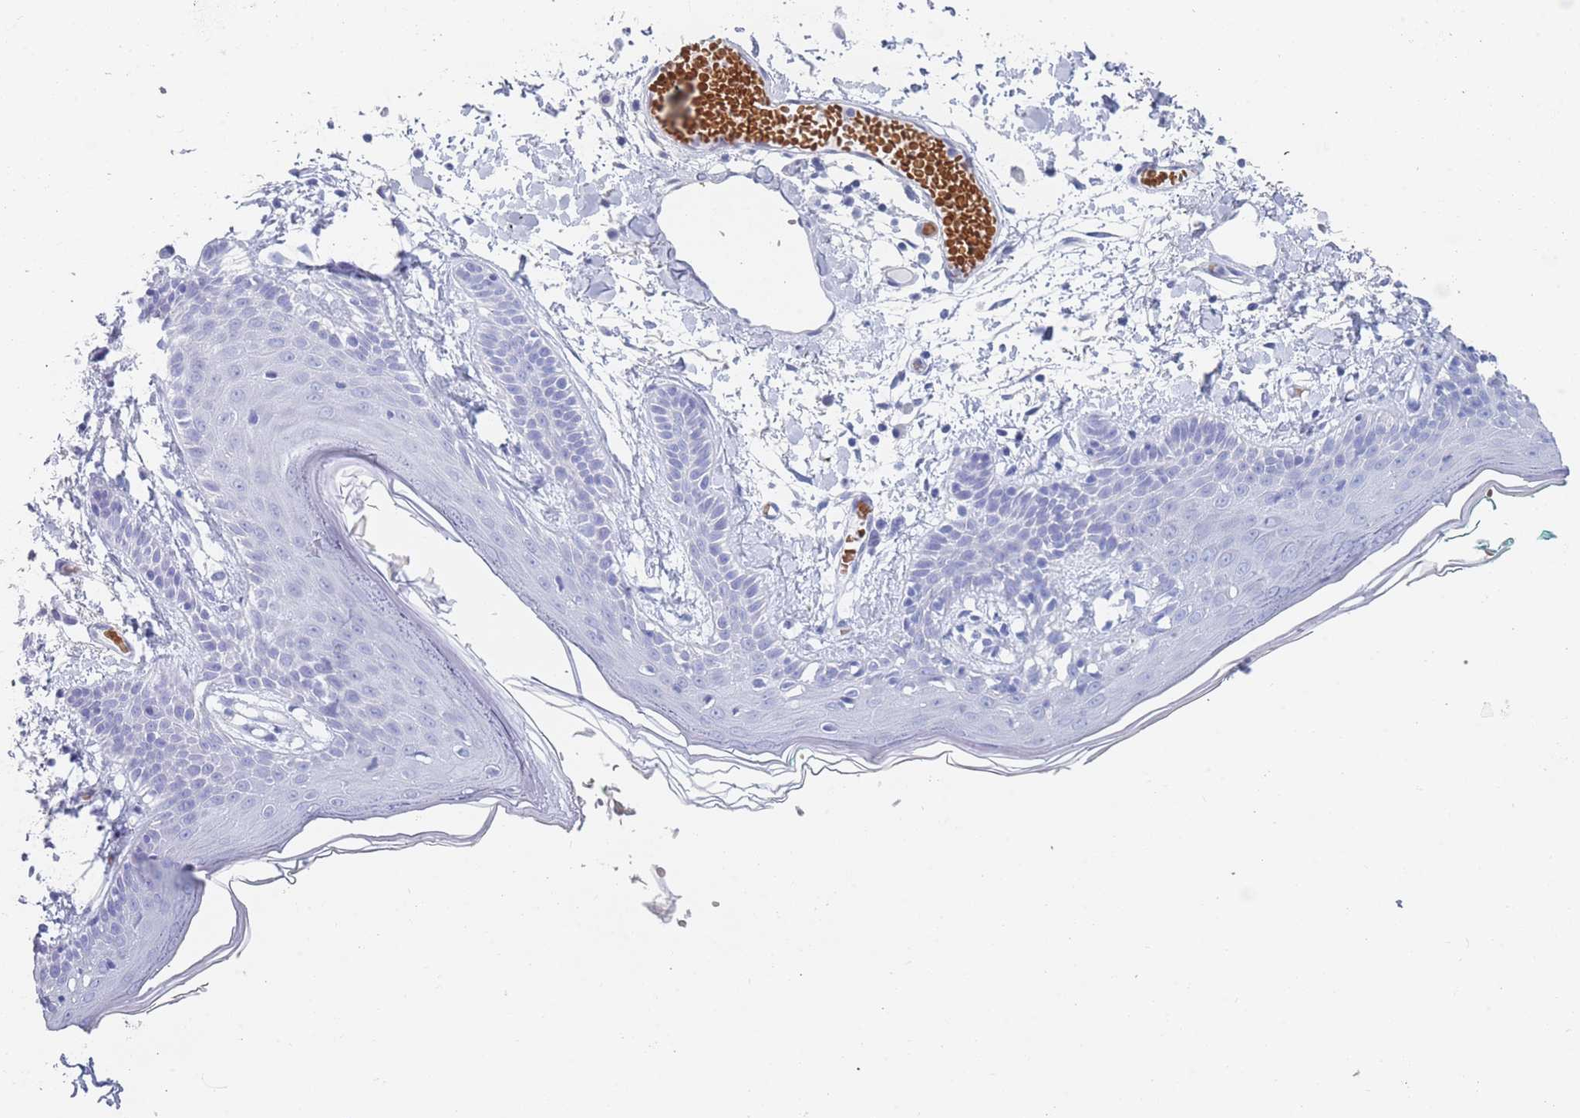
{"staining": {"intensity": "negative", "quantity": "none", "location": "none"}, "tissue": "skin", "cell_type": "Fibroblasts", "image_type": "normal", "snomed": [{"axis": "morphology", "description": "Normal tissue, NOS"}, {"axis": "topography", "description": "Skin"}], "caption": "This is an immunohistochemistry (IHC) micrograph of normal skin. There is no positivity in fibroblasts.", "gene": "OR5D16", "patient": {"sex": "male", "age": 79}}